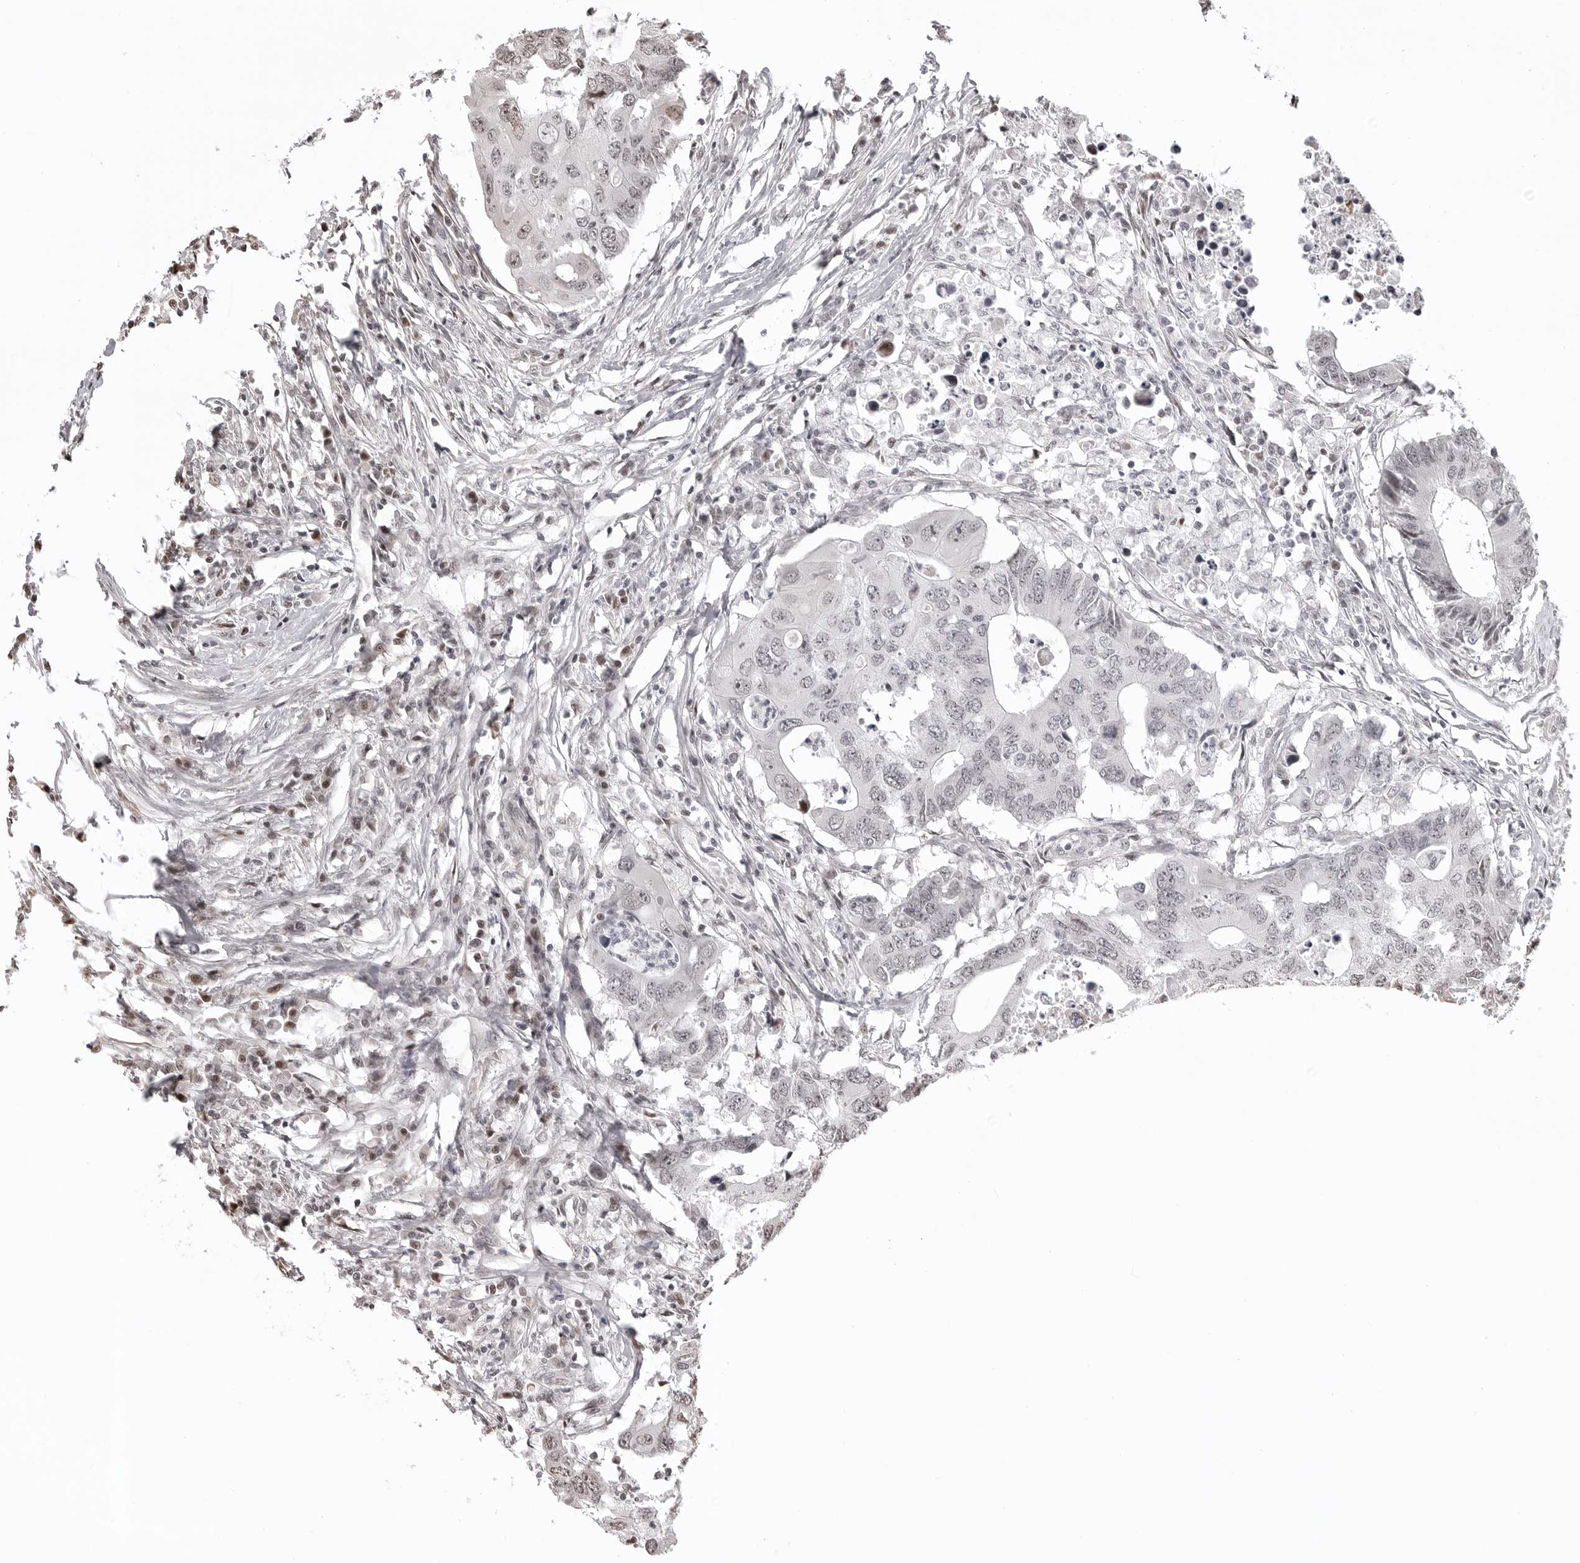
{"staining": {"intensity": "weak", "quantity": "<25%", "location": "nuclear"}, "tissue": "colorectal cancer", "cell_type": "Tumor cells", "image_type": "cancer", "snomed": [{"axis": "morphology", "description": "Adenocarcinoma, NOS"}, {"axis": "topography", "description": "Colon"}], "caption": "Immunohistochemistry of human adenocarcinoma (colorectal) reveals no positivity in tumor cells. (Stains: DAB immunohistochemistry (IHC) with hematoxylin counter stain, Microscopy: brightfield microscopy at high magnification).", "gene": "PHF3", "patient": {"sex": "male", "age": 71}}